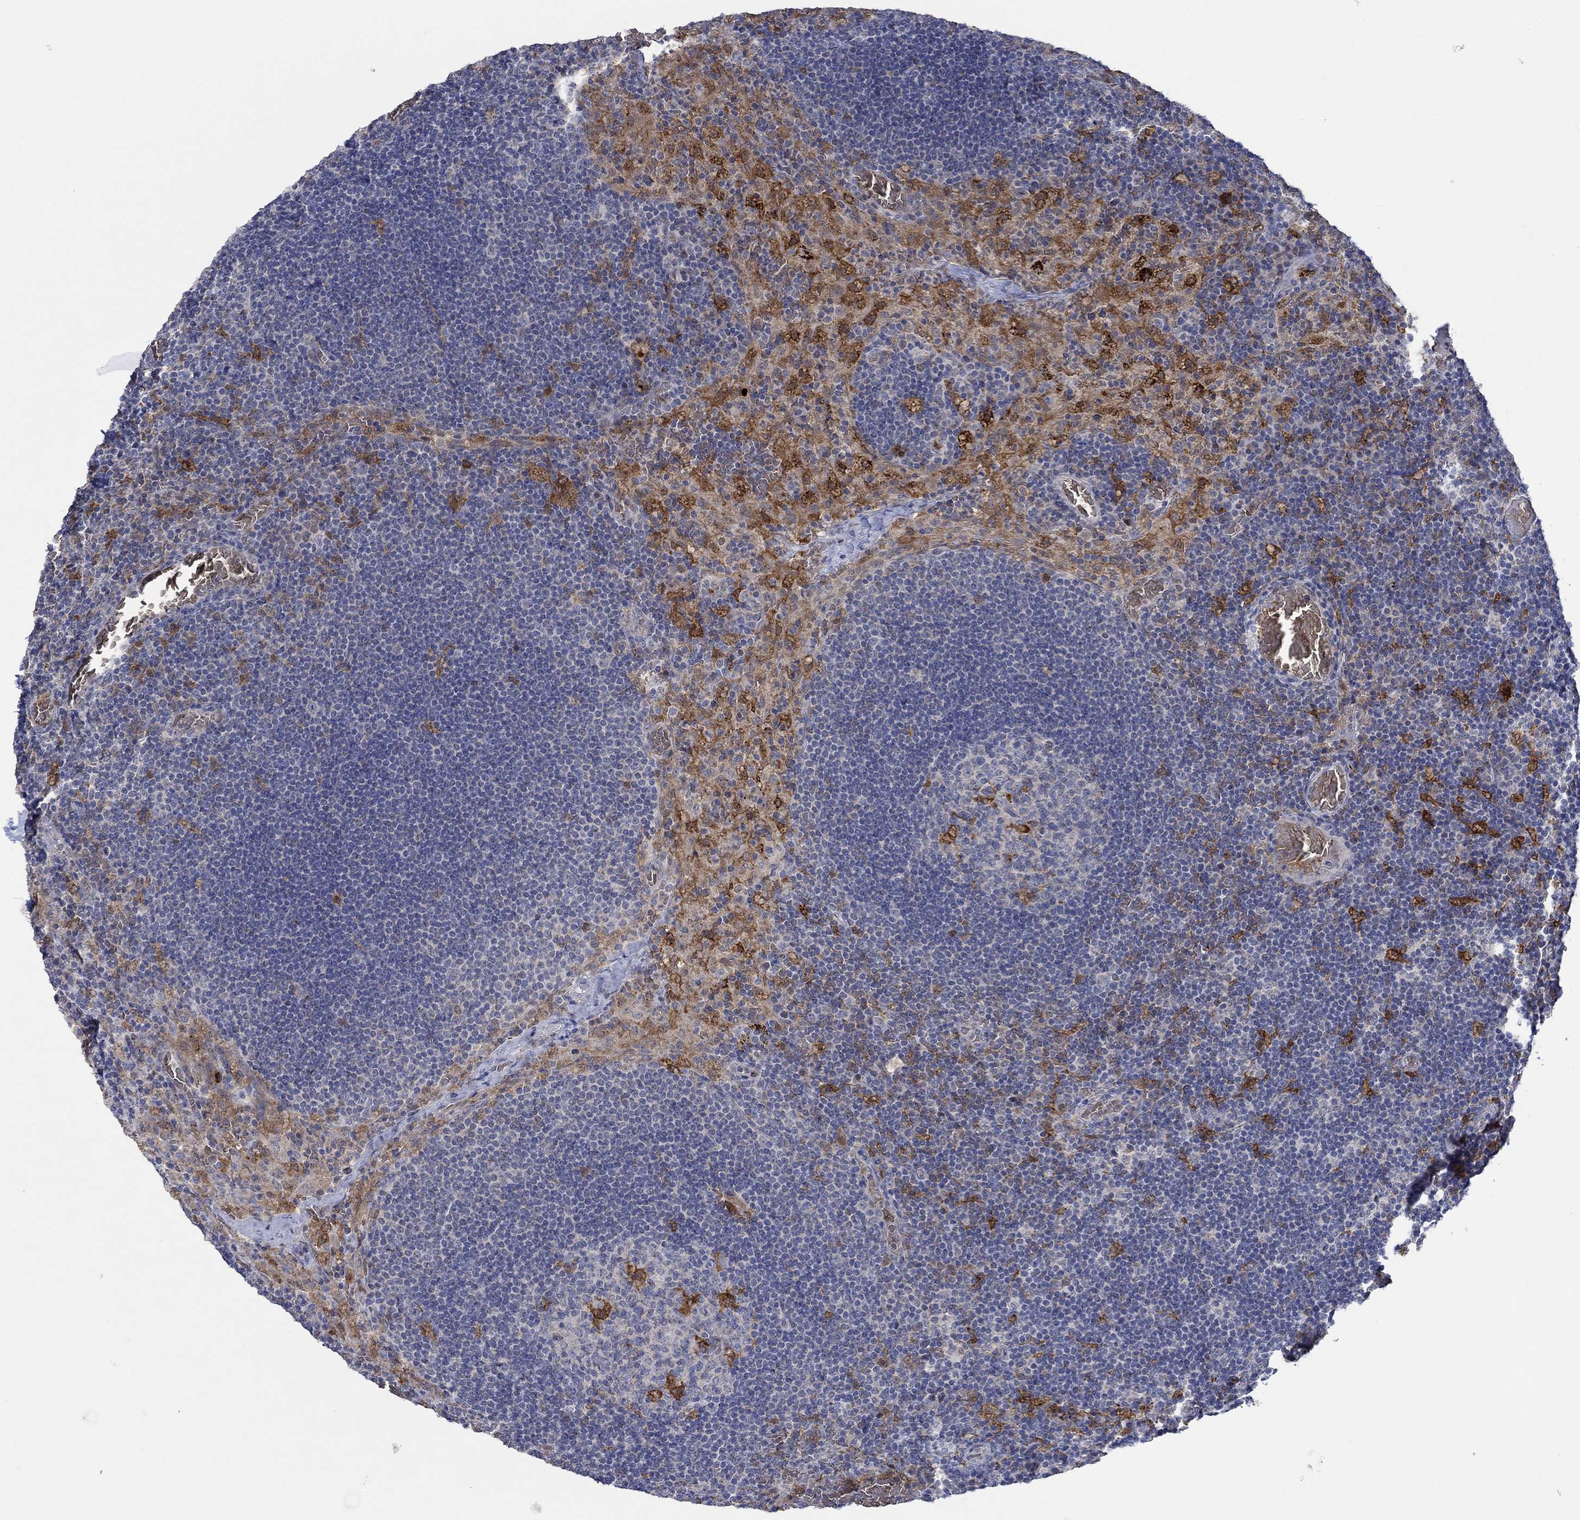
{"staining": {"intensity": "moderate", "quantity": "<25%", "location": "cytoplasmic/membranous"}, "tissue": "lymph node", "cell_type": "Germinal center cells", "image_type": "normal", "snomed": [{"axis": "morphology", "description": "Normal tissue, NOS"}, {"axis": "topography", "description": "Lymph node"}], "caption": "IHC micrograph of benign lymph node: human lymph node stained using IHC demonstrates low levels of moderate protein expression localized specifically in the cytoplasmic/membranous of germinal center cells, appearing as a cytoplasmic/membranous brown color.", "gene": "MPP1", "patient": {"sex": "male", "age": 63}}